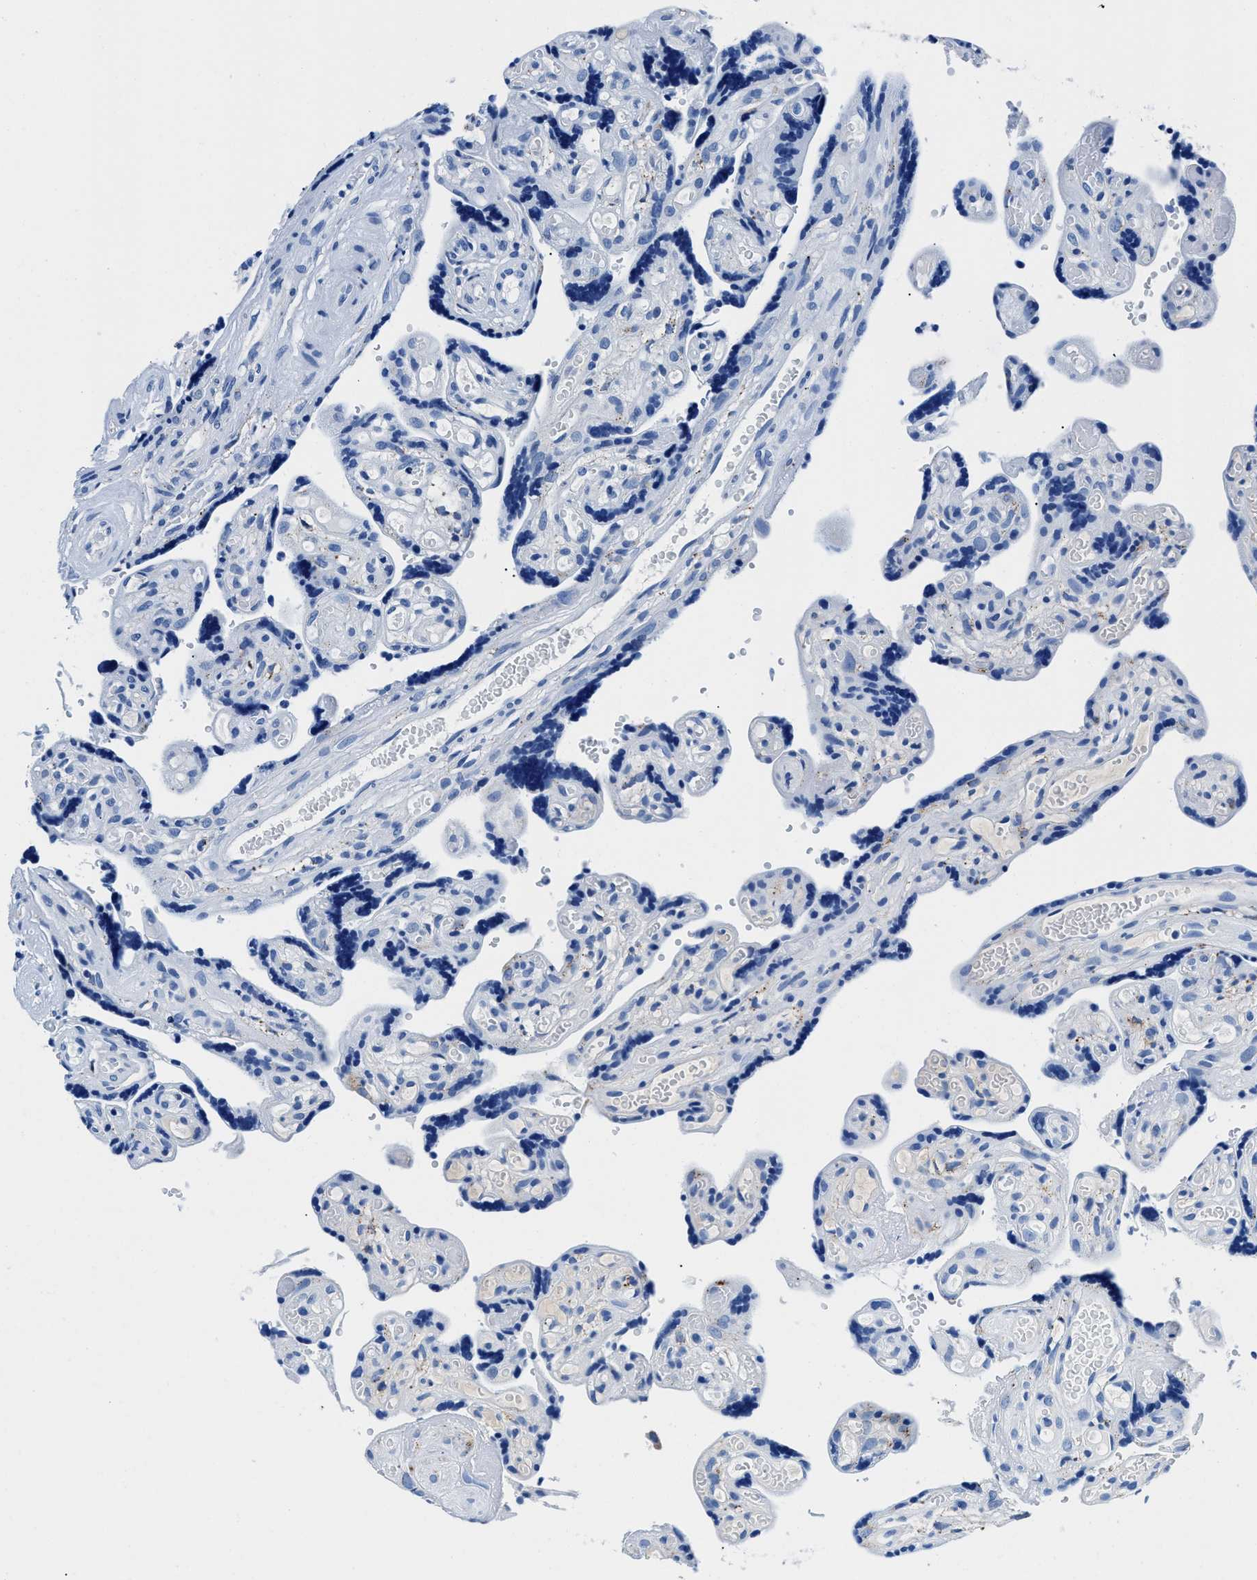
{"staining": {"intensity": "negative", "quantity": "none", "location": "none"}, "tissue": "placenta", "cell_type": "Decidual cells", "image_type": "normal", "snomed": [{"axis": "morphology", "description": "Normal tissue, NOS"}, {"axis": "topography", "description": "Placenta"}], "caption": "A high-resolution image shows immunohistochemistry staining of normal placenta, which demonstrates no significant positivity in decidual cells.", "gene": "OR14K1", "patient": {"sex": "female", "age": 30}}